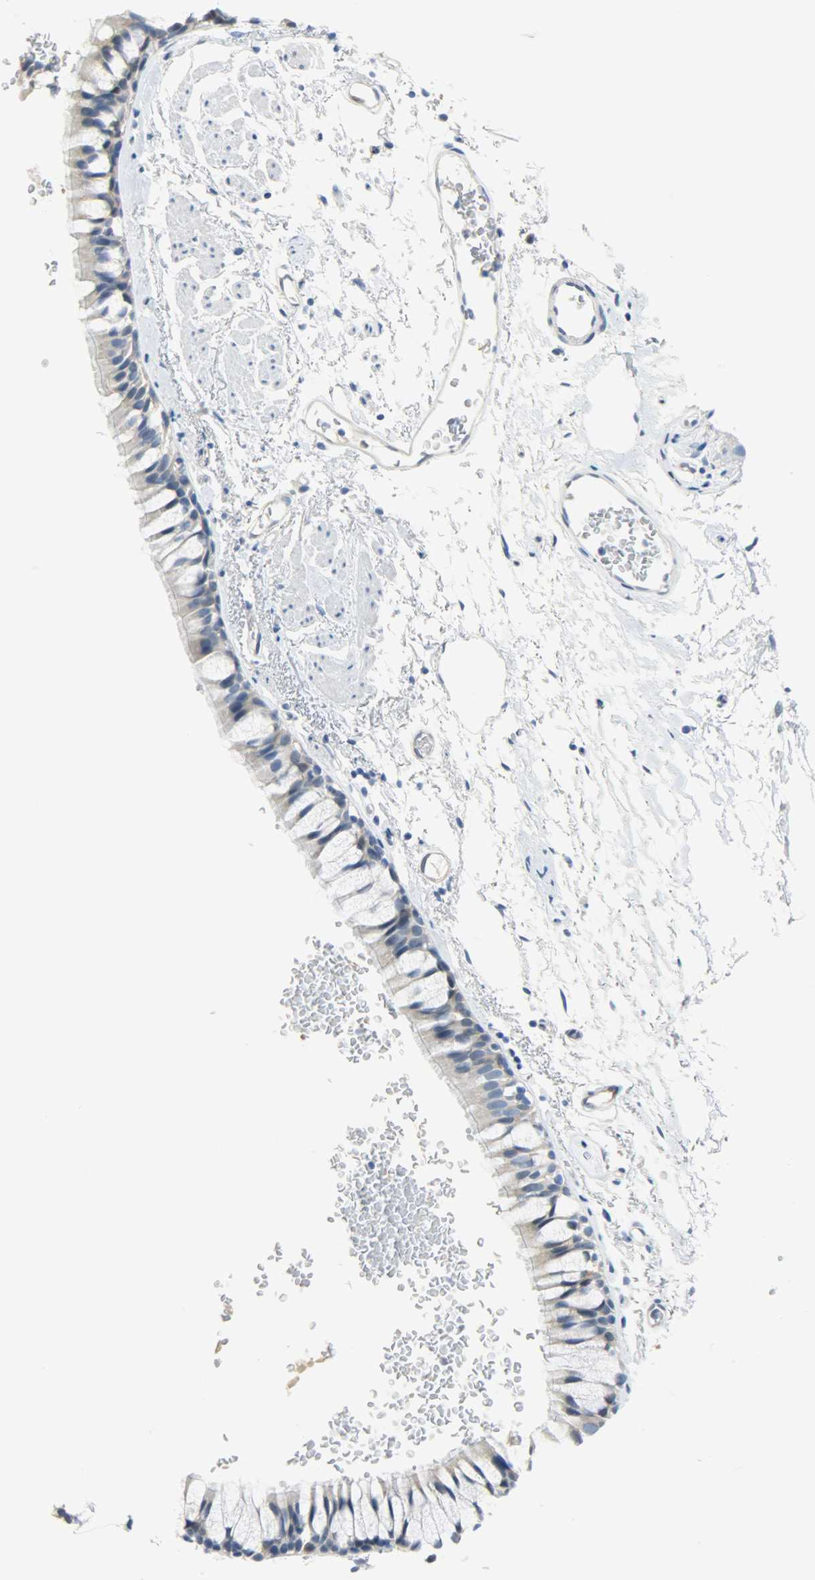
{"staining": {"intensity": "negative", "quantity": "none", "location": "none"}, "tissue": "bronchus", "cell_type": "Respiratory epithelial cells", "image_type": "normal", "snomed": [{"axis": "morphology", "description": "Normal tissue, NOS"}, {"axis": "topography", "description": "Bronchus"}], "caption": "High power microscopy histopathology image of an IHC micrograph of unremarkable bronchus, revealing no significant staining in respiratory epithelial cells.", "gene": "EIF4EBP1", "patient": {"sex": "female", "age": 73}}